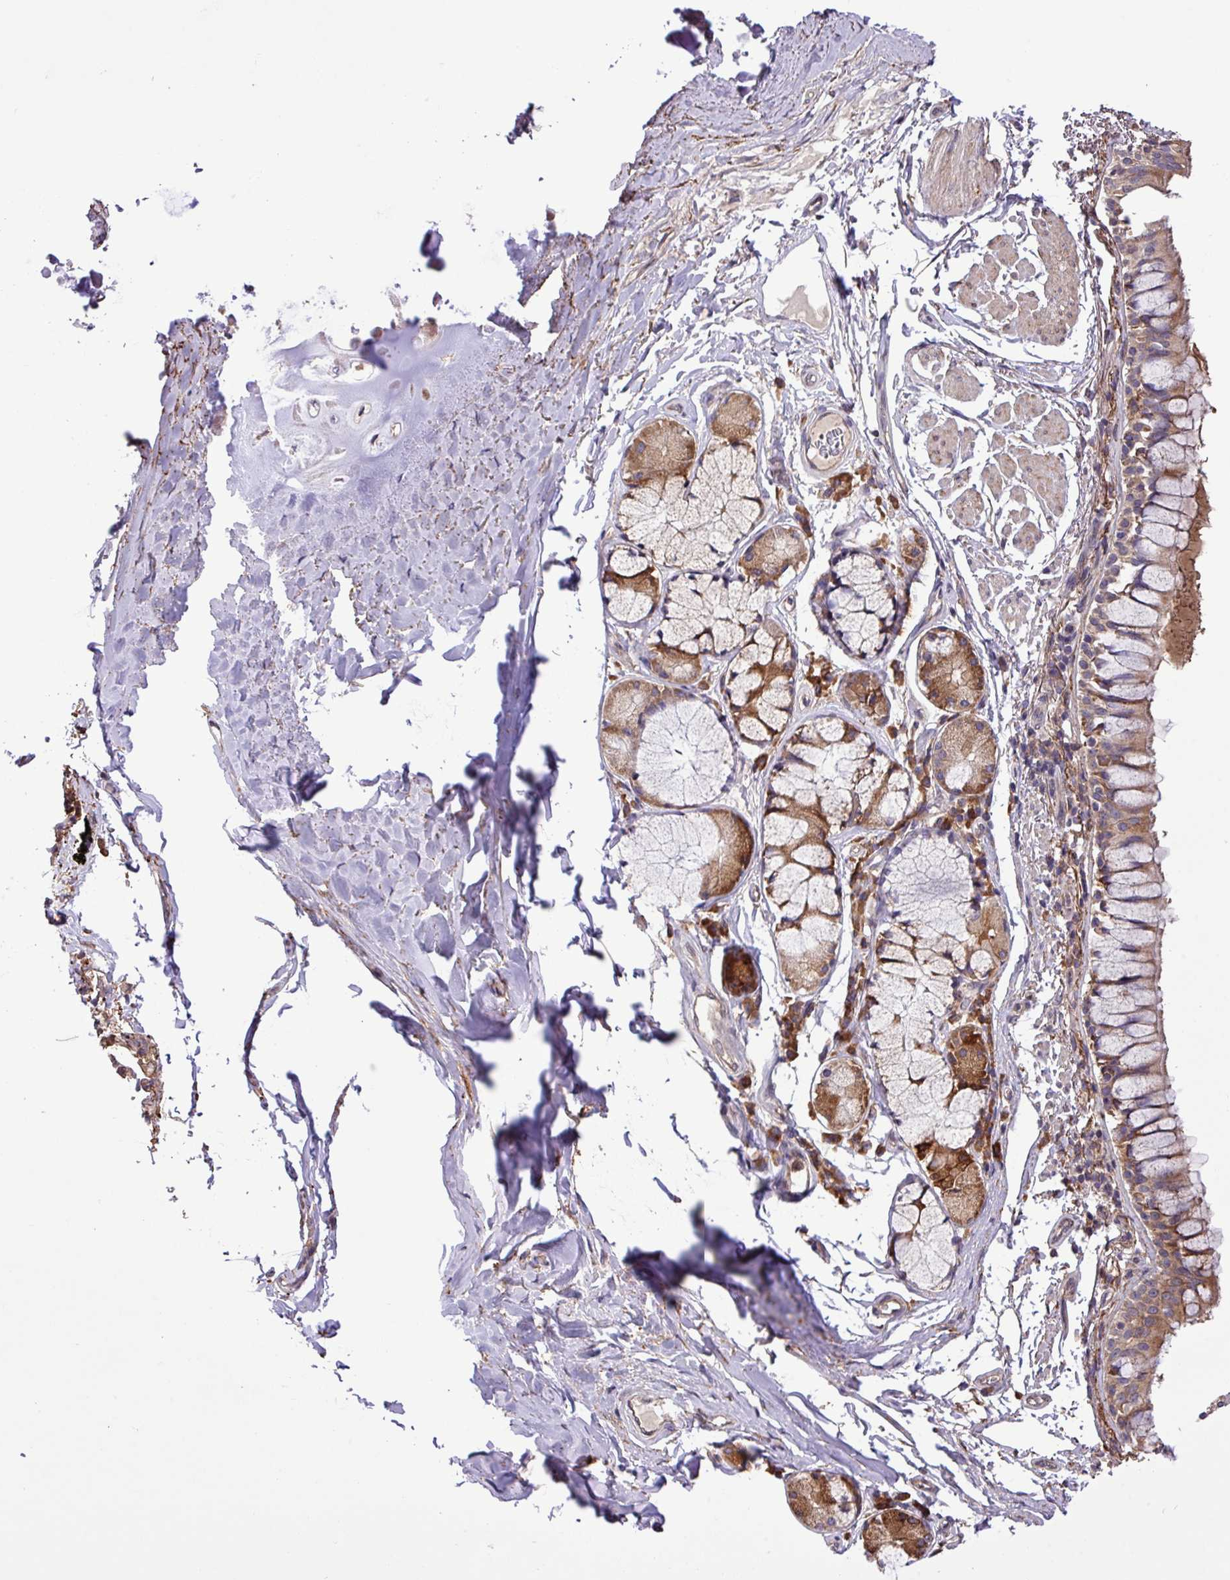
{"staining": {"intensity": "moderate", "quantity": ">75%", "location": "cytoplasmic/membranous"}, "tissue": "bronchus", "cell_type": "Respiratory epithelial cells", "image_type": "normal", "snomed": [{"axis": "morphology", "description": "Normal tissue, NOS"}, {"axis": "topography", "description": "Bronchus"}], "caption": "Immunohistochemical staining of unremarkable bronchus displays moderate cytoplasmic/membranous protein staining in about >75% of respiratory epithelial cells.", "gene": "MEGF6", "patient": {"sex": "male", "age": 70}}